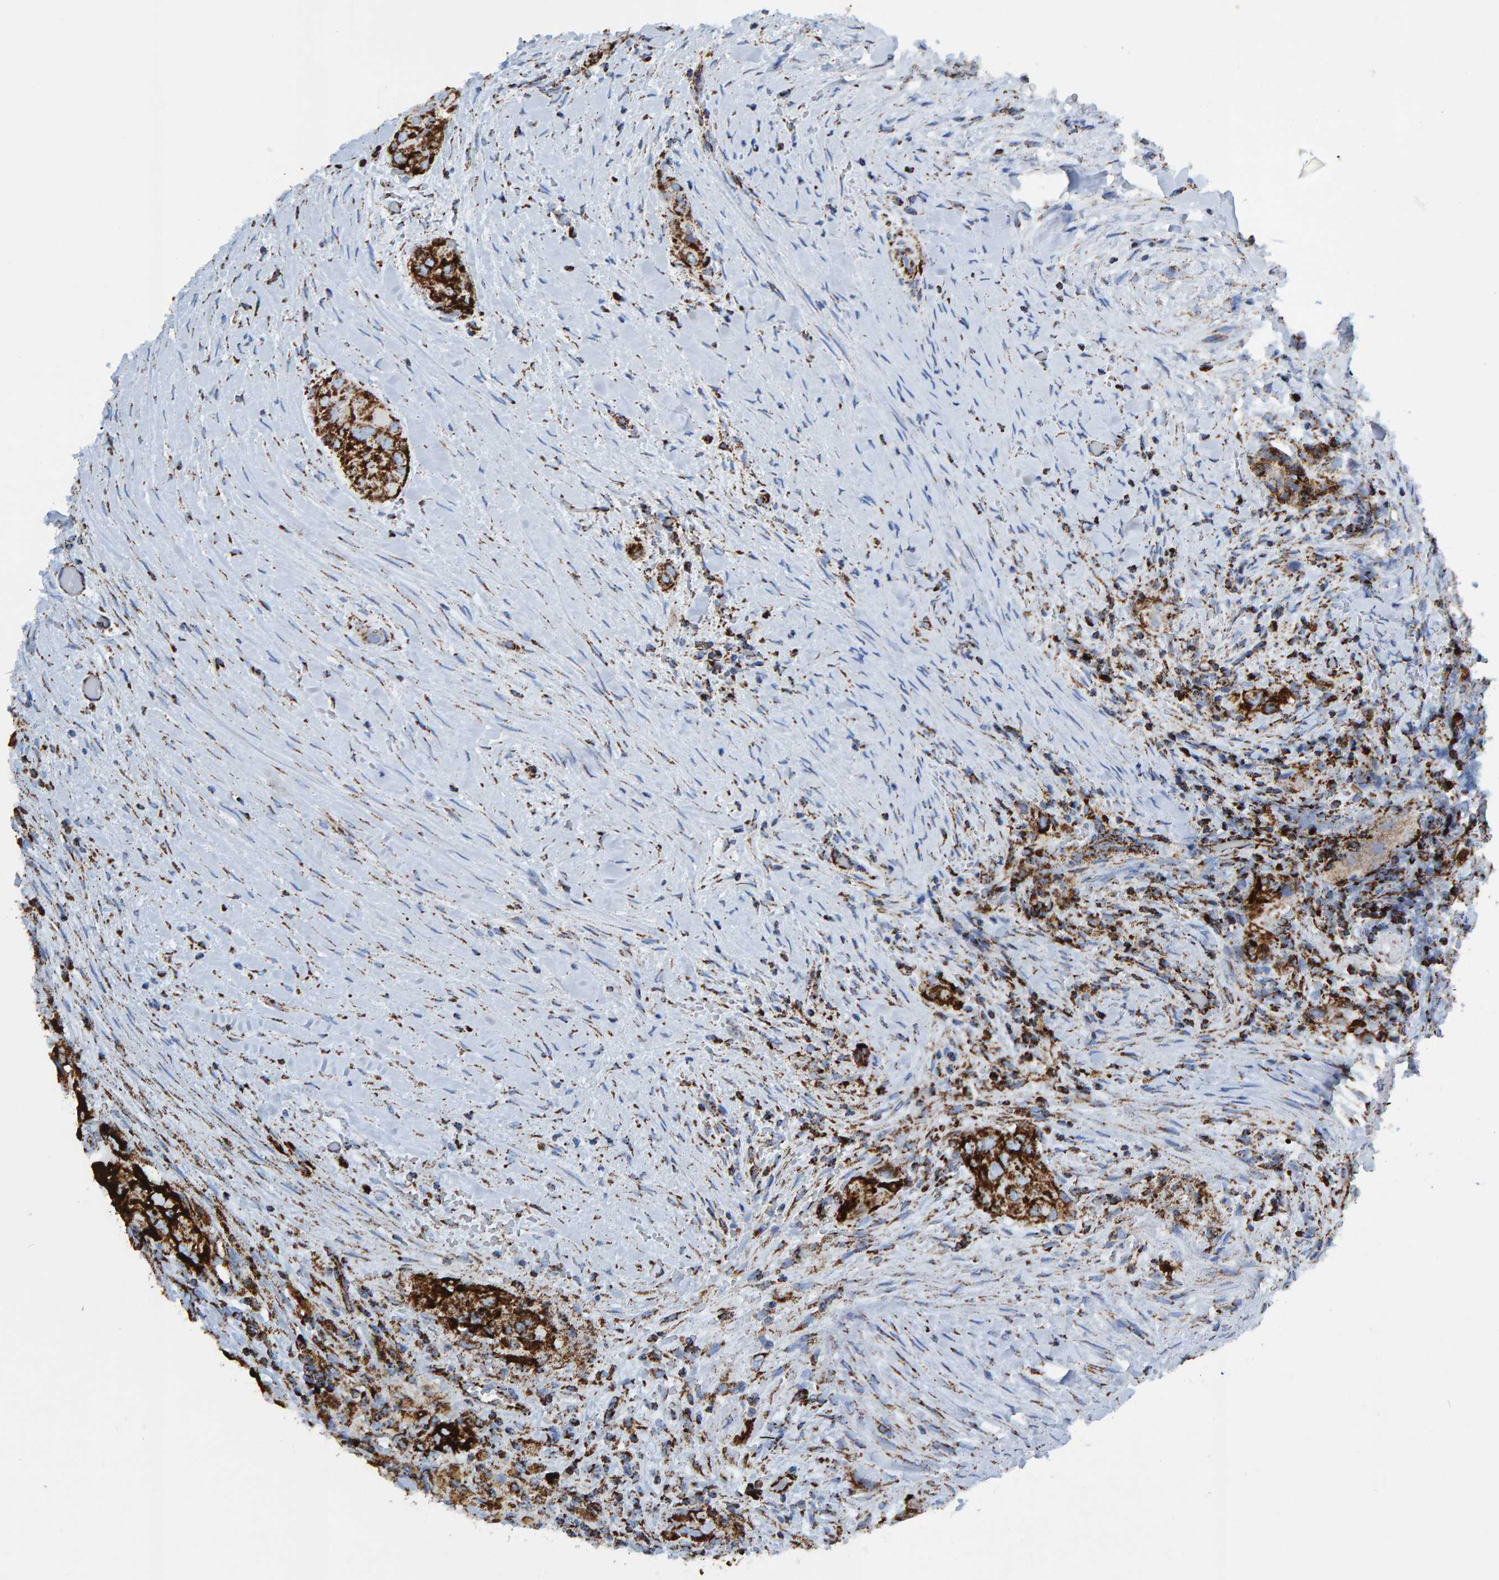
{"staining": {"intensity": "strong", "quantity": ">75%", "location": "cytoplasmic/membranous"}, "tissue": "thyroid cancer", "cell_type": "Tumor cells", "image_type": "cancer", "snomed": [{"axis": "morphology", "description": "Papillary adenocarcinoma, NOS"}, {"axis": "topography", "description": "Thyroid gland"}], "caption": "High-power microscopy captured an immunohistochemistry (IHC) histopathology image of thyroid cancer, revealing strong cytoplasmic/membranous expression in about >75% of tumor cells.", "gene": "ENSG00000262660", "patient": {"sex": "female", "age": 59}}